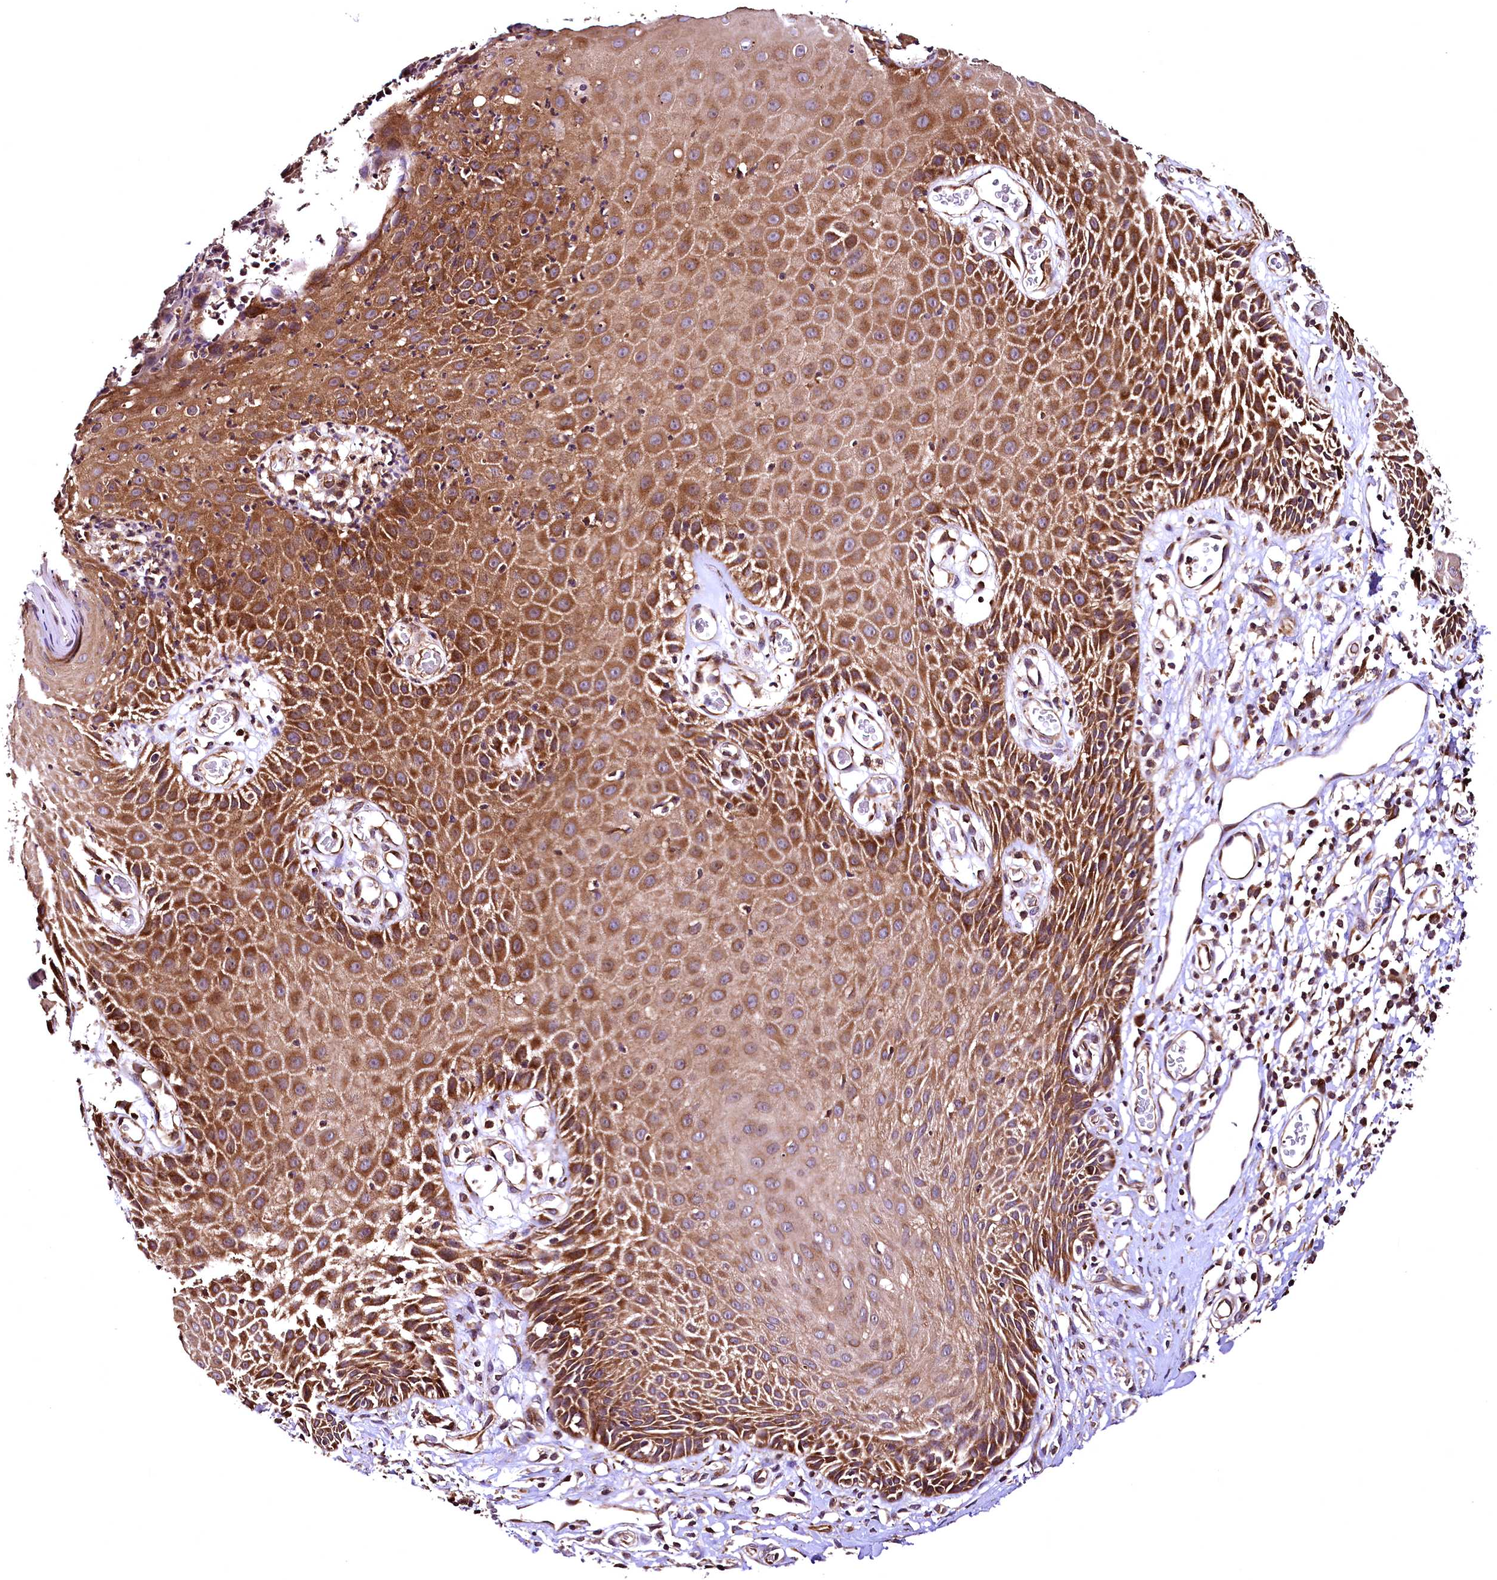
{"staining": {"intensity": "strong", "quantity": ">75%", "location": "cytoplasmic/membranous"}, "tissue": "skin", "cell_type": "Epidermal cells", "image_type": "normal", "snomed": [{"axis": "morphology", "description": "Normal tissue, NOS"}, {"axis": "topography", "description": "Vulva"}], "caption": "A brown stain highlights strong cytoplasmic/membranous expression of a protein in epidermal cells of benign skin.", "gene": "LRSAM1", "patient": {"sex": "female", "age": 68}}